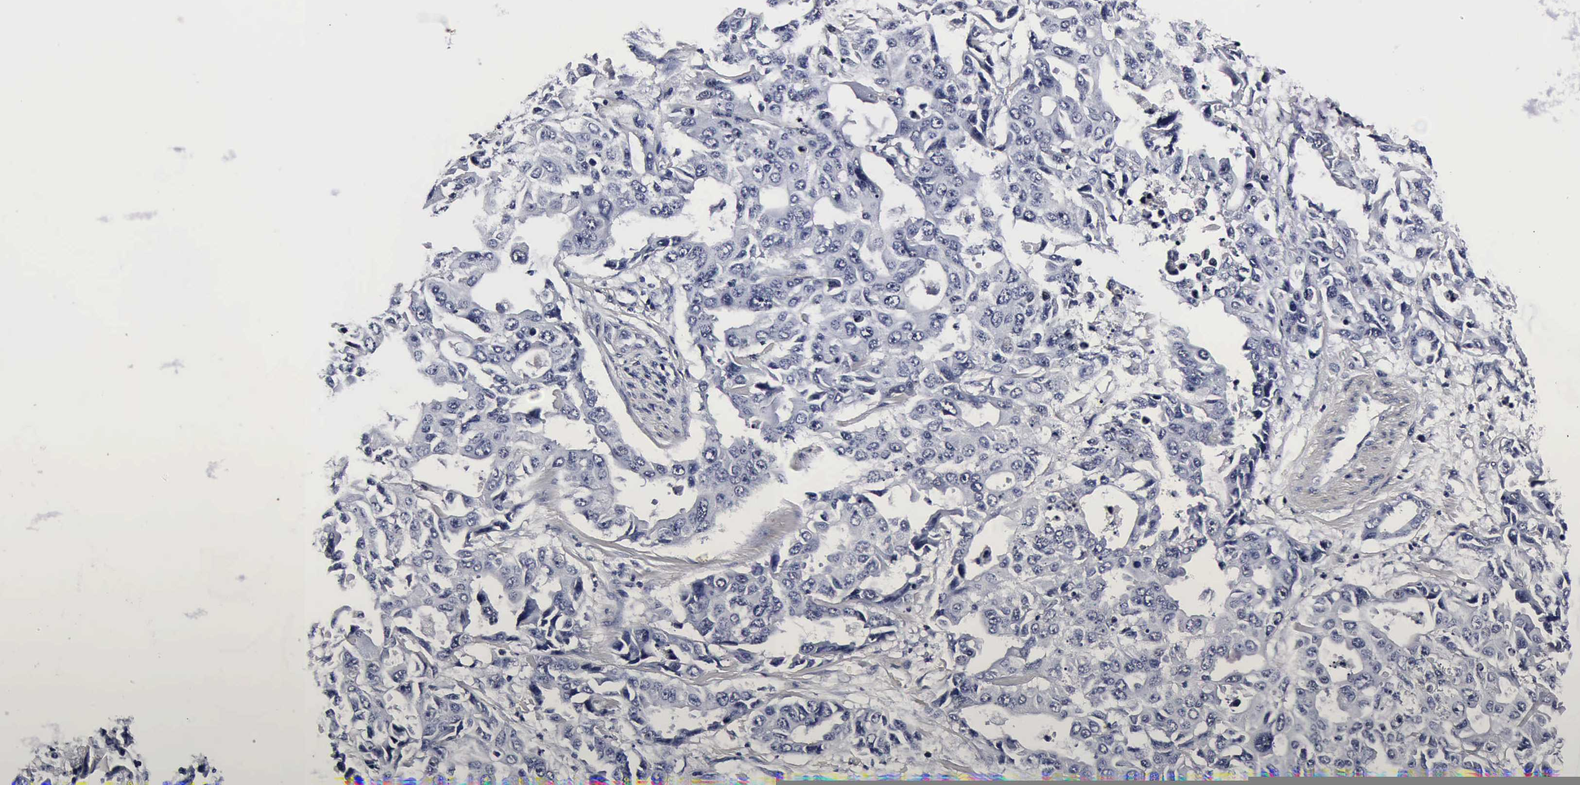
{"staining": {"intensity": "negative", "quantity": "none", "location": "none"}, "tissue": "lung cancer", "cell_type": "Tumor cells", "image_type": "cancer", "snomed": [{"axis": "morphology", "description": "Adenocarcinoma, NOS"}, {"axis": "topography", "description": "Lung"}], "caption": "IHC of human lung cancer (adenocarcinoma) reveals no expression in tumor cells. Brightfield microscopy of immunohistochemistry (IHC) stained with DAB (brown) and hematoxylin (blue), captured at high magnification.", "gene": "UBC", "patient": {"sex": "male", "age": 64}}